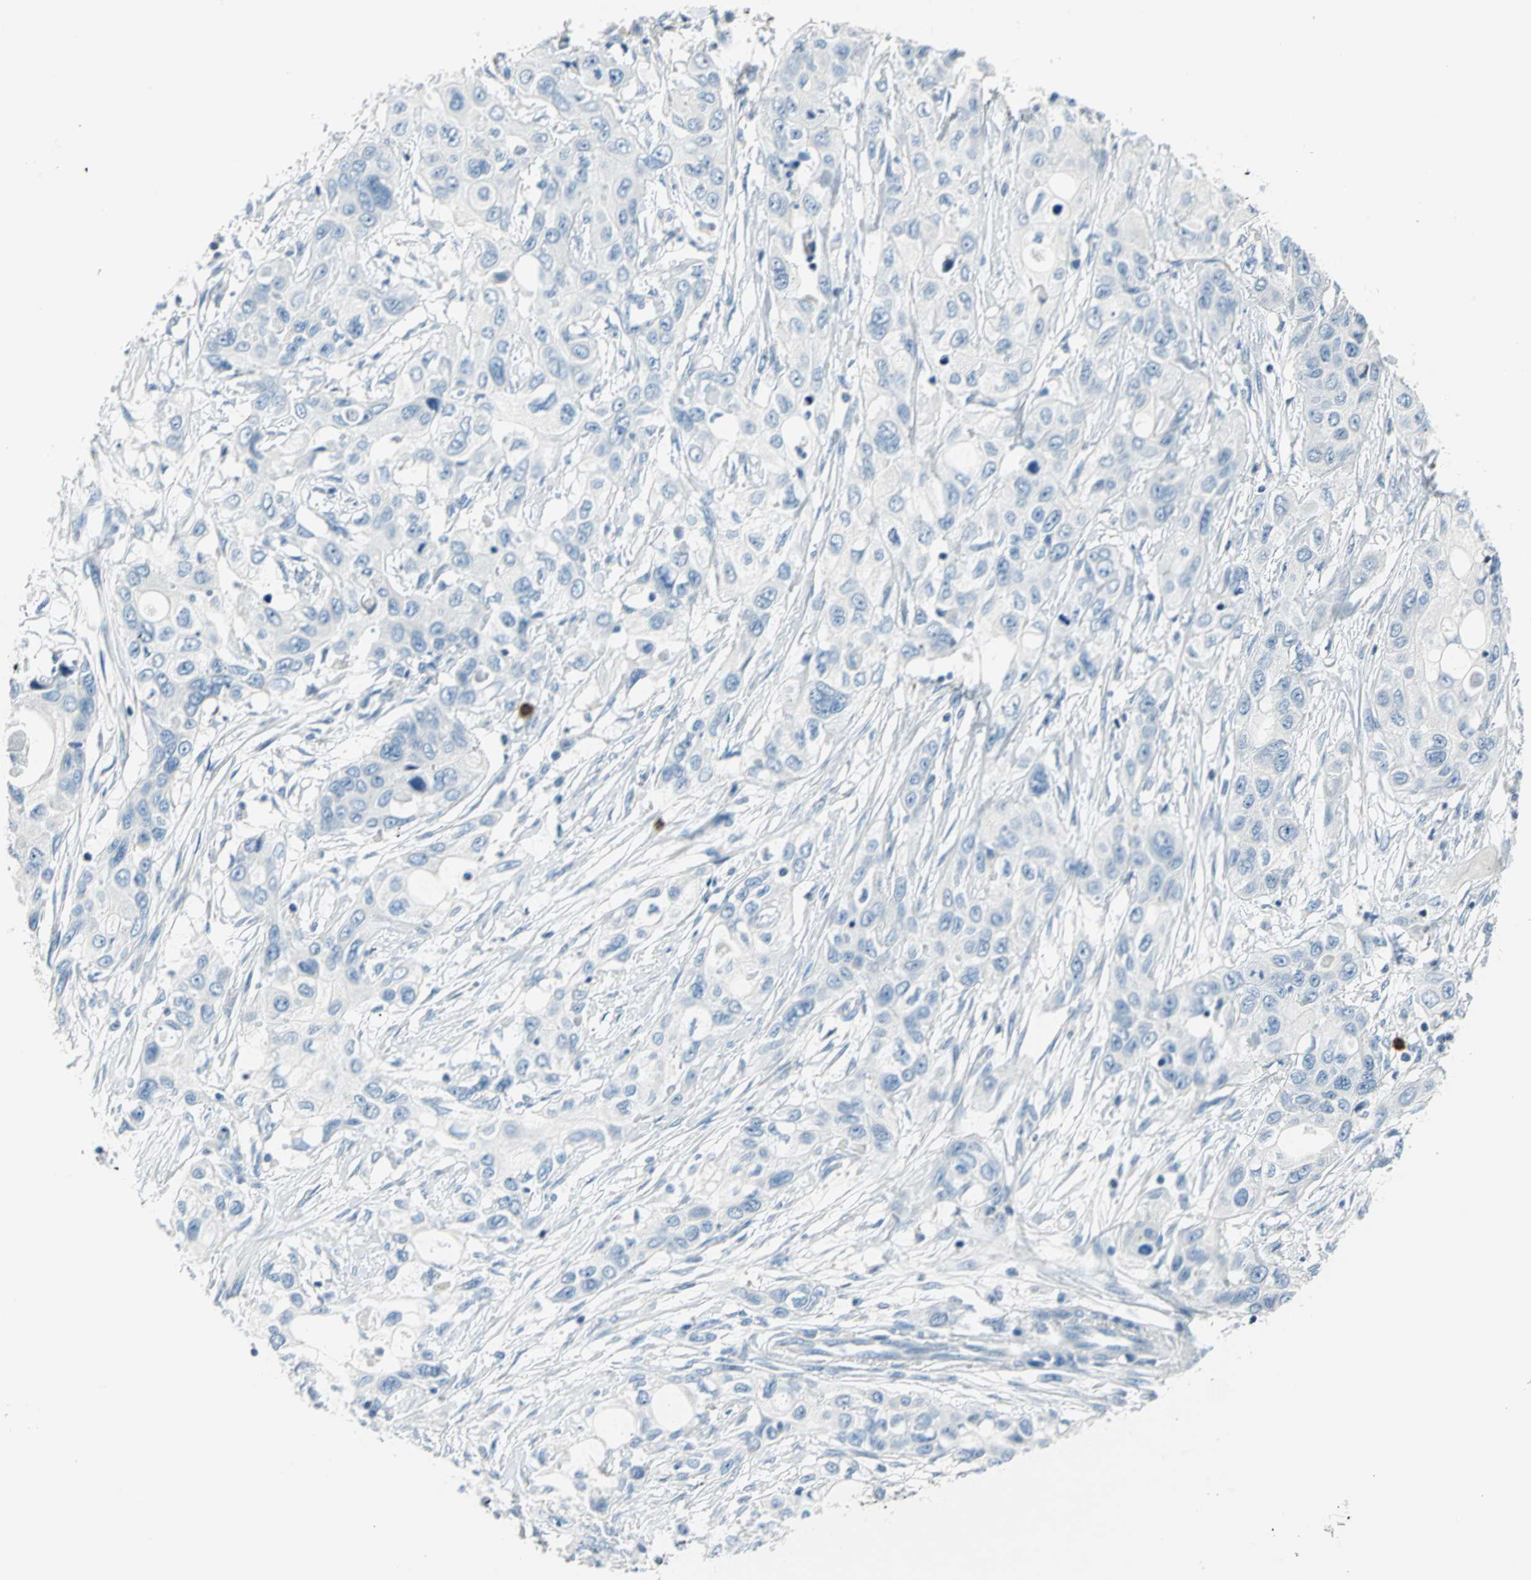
{"staining": {"intensity": "negative", "quantity": "none", "location": "none"}, "tissue": "pancreatic cancer", "cell_type": "Tumor cells", "image_type": "cancer", "snomed": [{"axis": "morphology", "description": "Adenocarcinoma, NOS"}, {"axis": "topography", "description": "Pancreas"}], "caption": "High magnification brightfield microscopy of pancreatic cancer stained with DAB (3,3'-diaminobenzidine) (brown) and counterstained with hematoxylin (blue): tumor cells show no significant staining.", "gene": "ALOX15", "patient": {"sex": "female", "age": 70}}